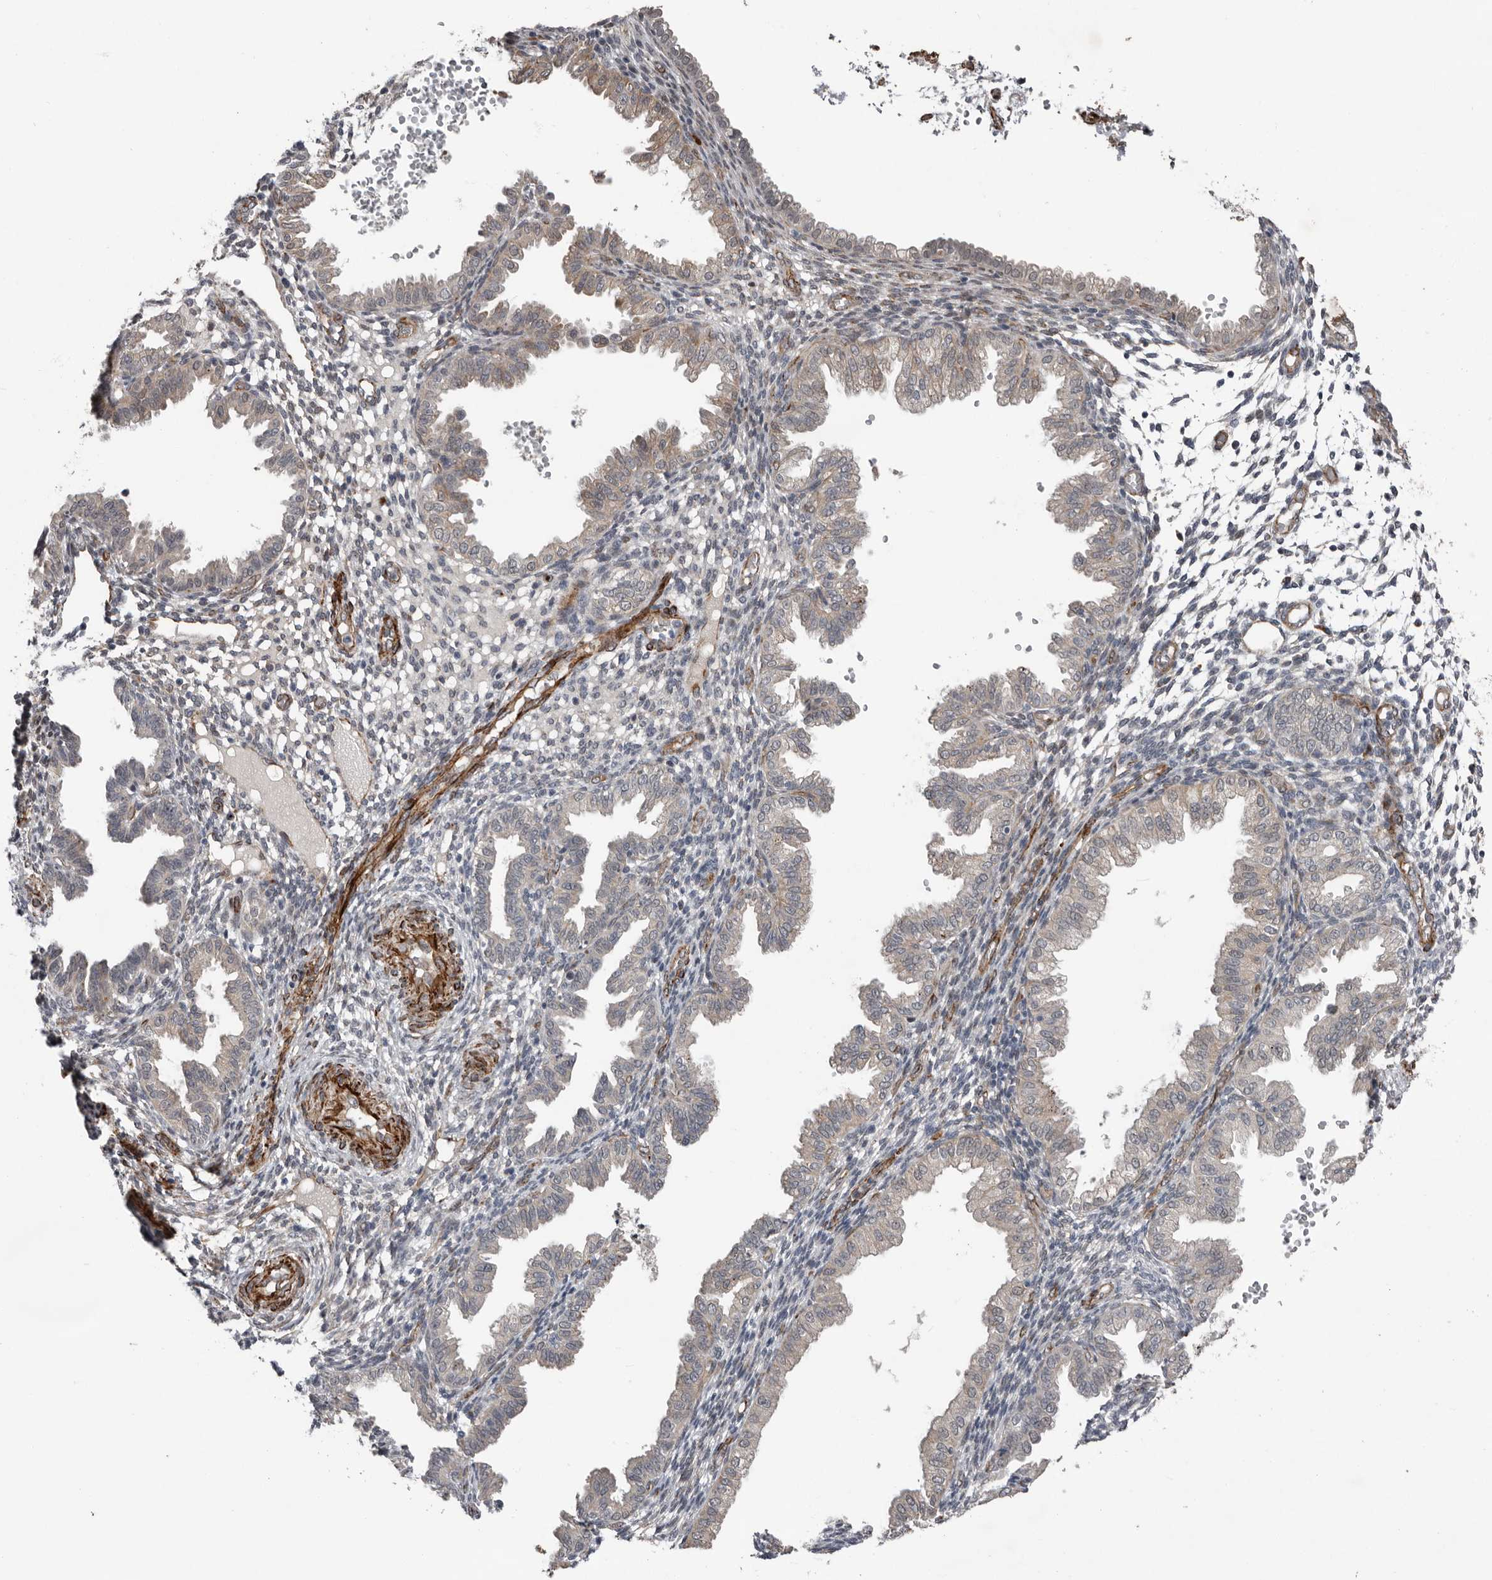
{"staining": {"intensity": "negative", "quantity": "none", "location": "none"}, "tissue": "endometrium", "cell_type": "Cells in endometrial stroma", "image_type": "normal", "snomed": [{"axis": "morphology", "description": "Normal tissue, NOS"}, {"axis": "topography", "description": "Endometrium"}], "caption": "DAB immunohistochemical staining of unremarkable endometrium reveals no significant positivity in cells in endometrial stroma. (Immunohistochemistry, brightfield microscopy, high magnification).", "gene": "RANBP17", "patient": {"sex": "female", "age": 33}}